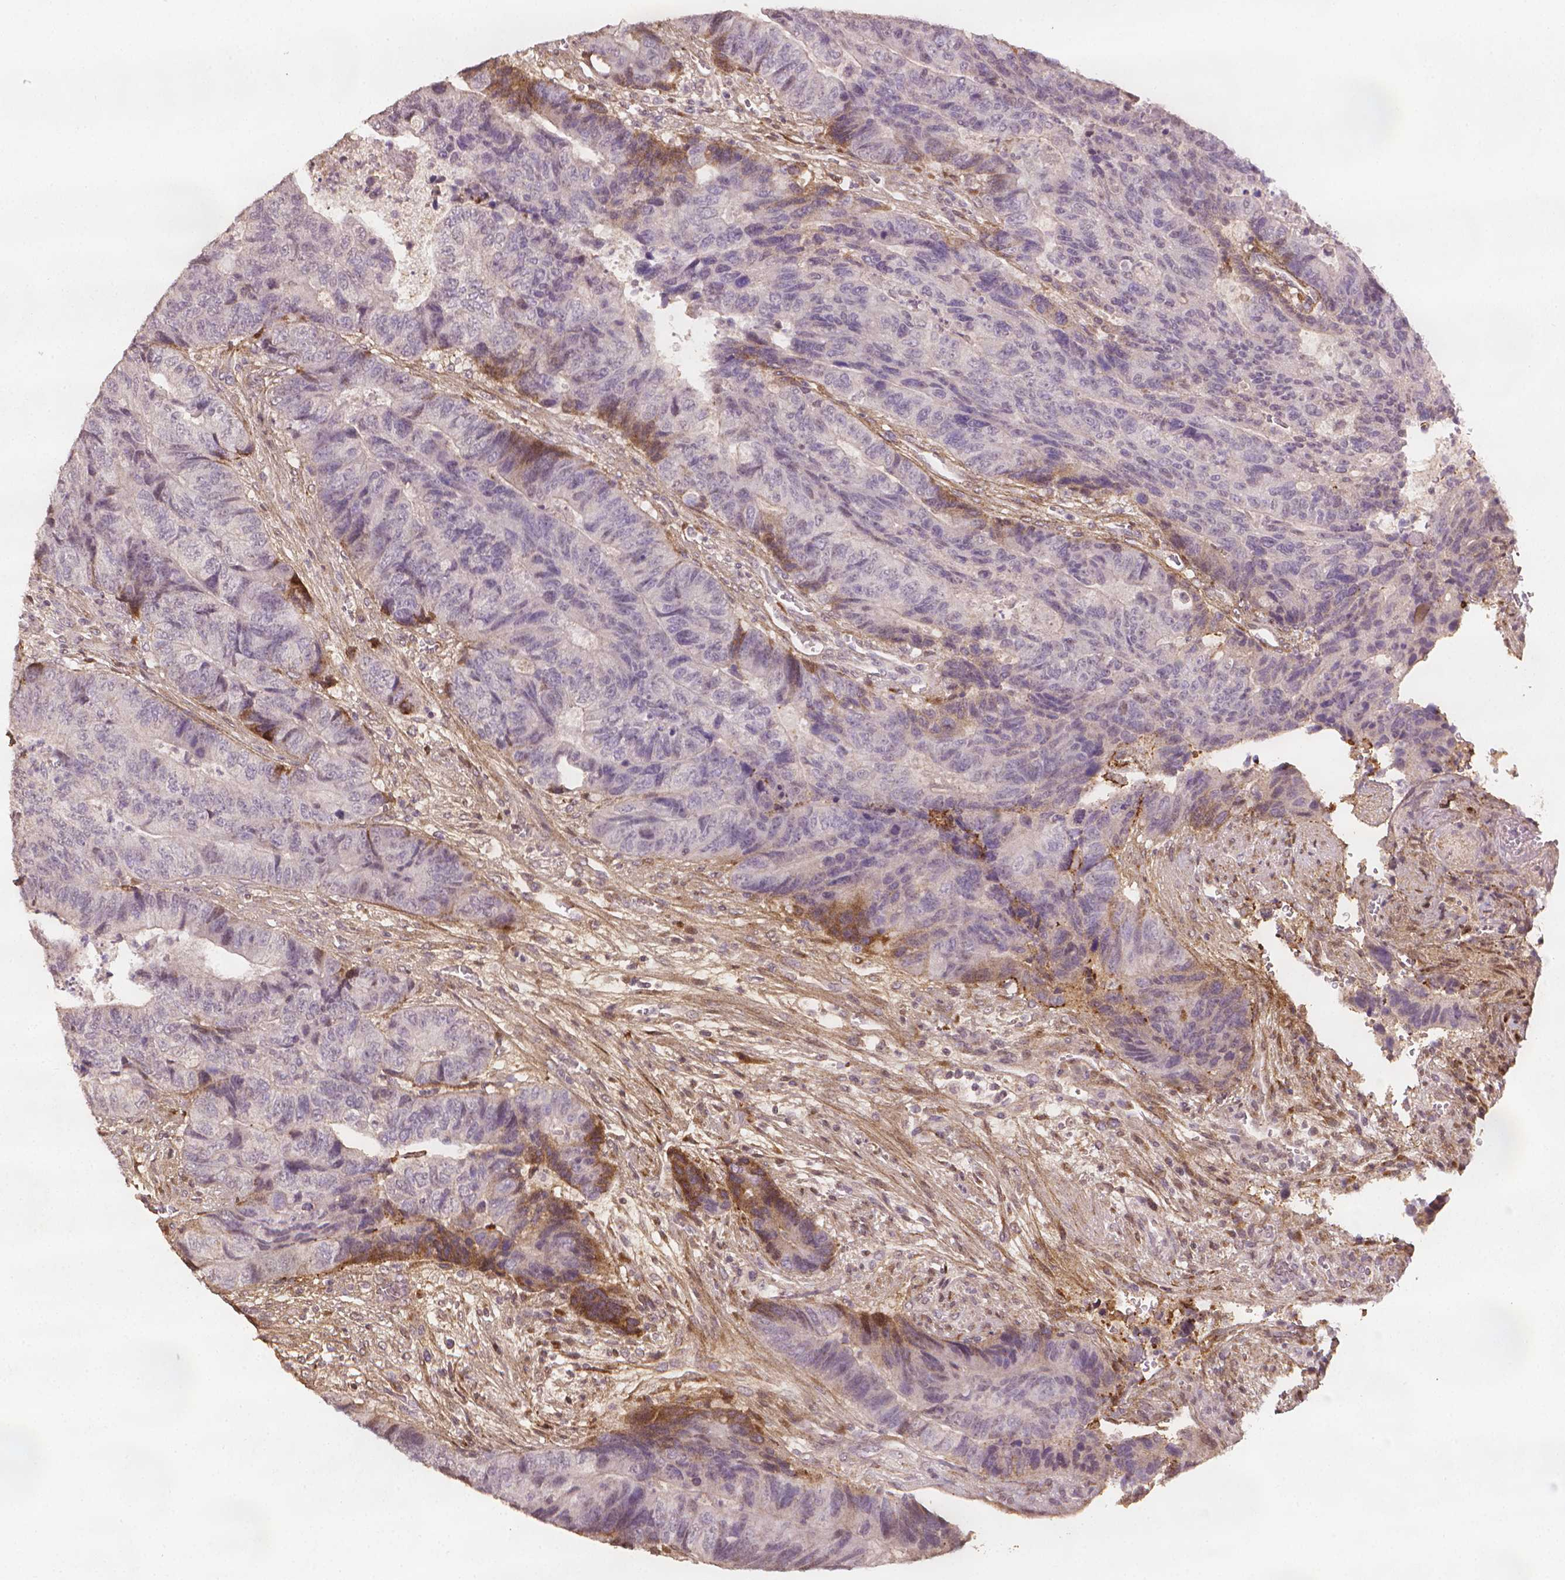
{"staining": {"intensity": "moderate", "quantity": "<25%", "location": "cytoplasmic/membranous"}, "tissue": "colorectal cancer", "cell_type": "Tumor cells", "image_type": "cancer", "snomed": [{"axis": "morphology", "description": "Normal tissue, NOS"}, {"axis": "morphology", "description": "Adenocarcinoma, NOS"}, {"axis": "topography", "description": "Colon"}], "caption": "High-power microscopy captured an immunohistochemistry (IHC) histopathology image of colorectal adenocarcinoma, revealing moderate cytoplasmic/membranous expression in about <25% of tumor cells. The protein is shown in brown color, while the nuclei are stained blue.", "gene": "DCN", "patient": {"sex": "female", "age": 48}}